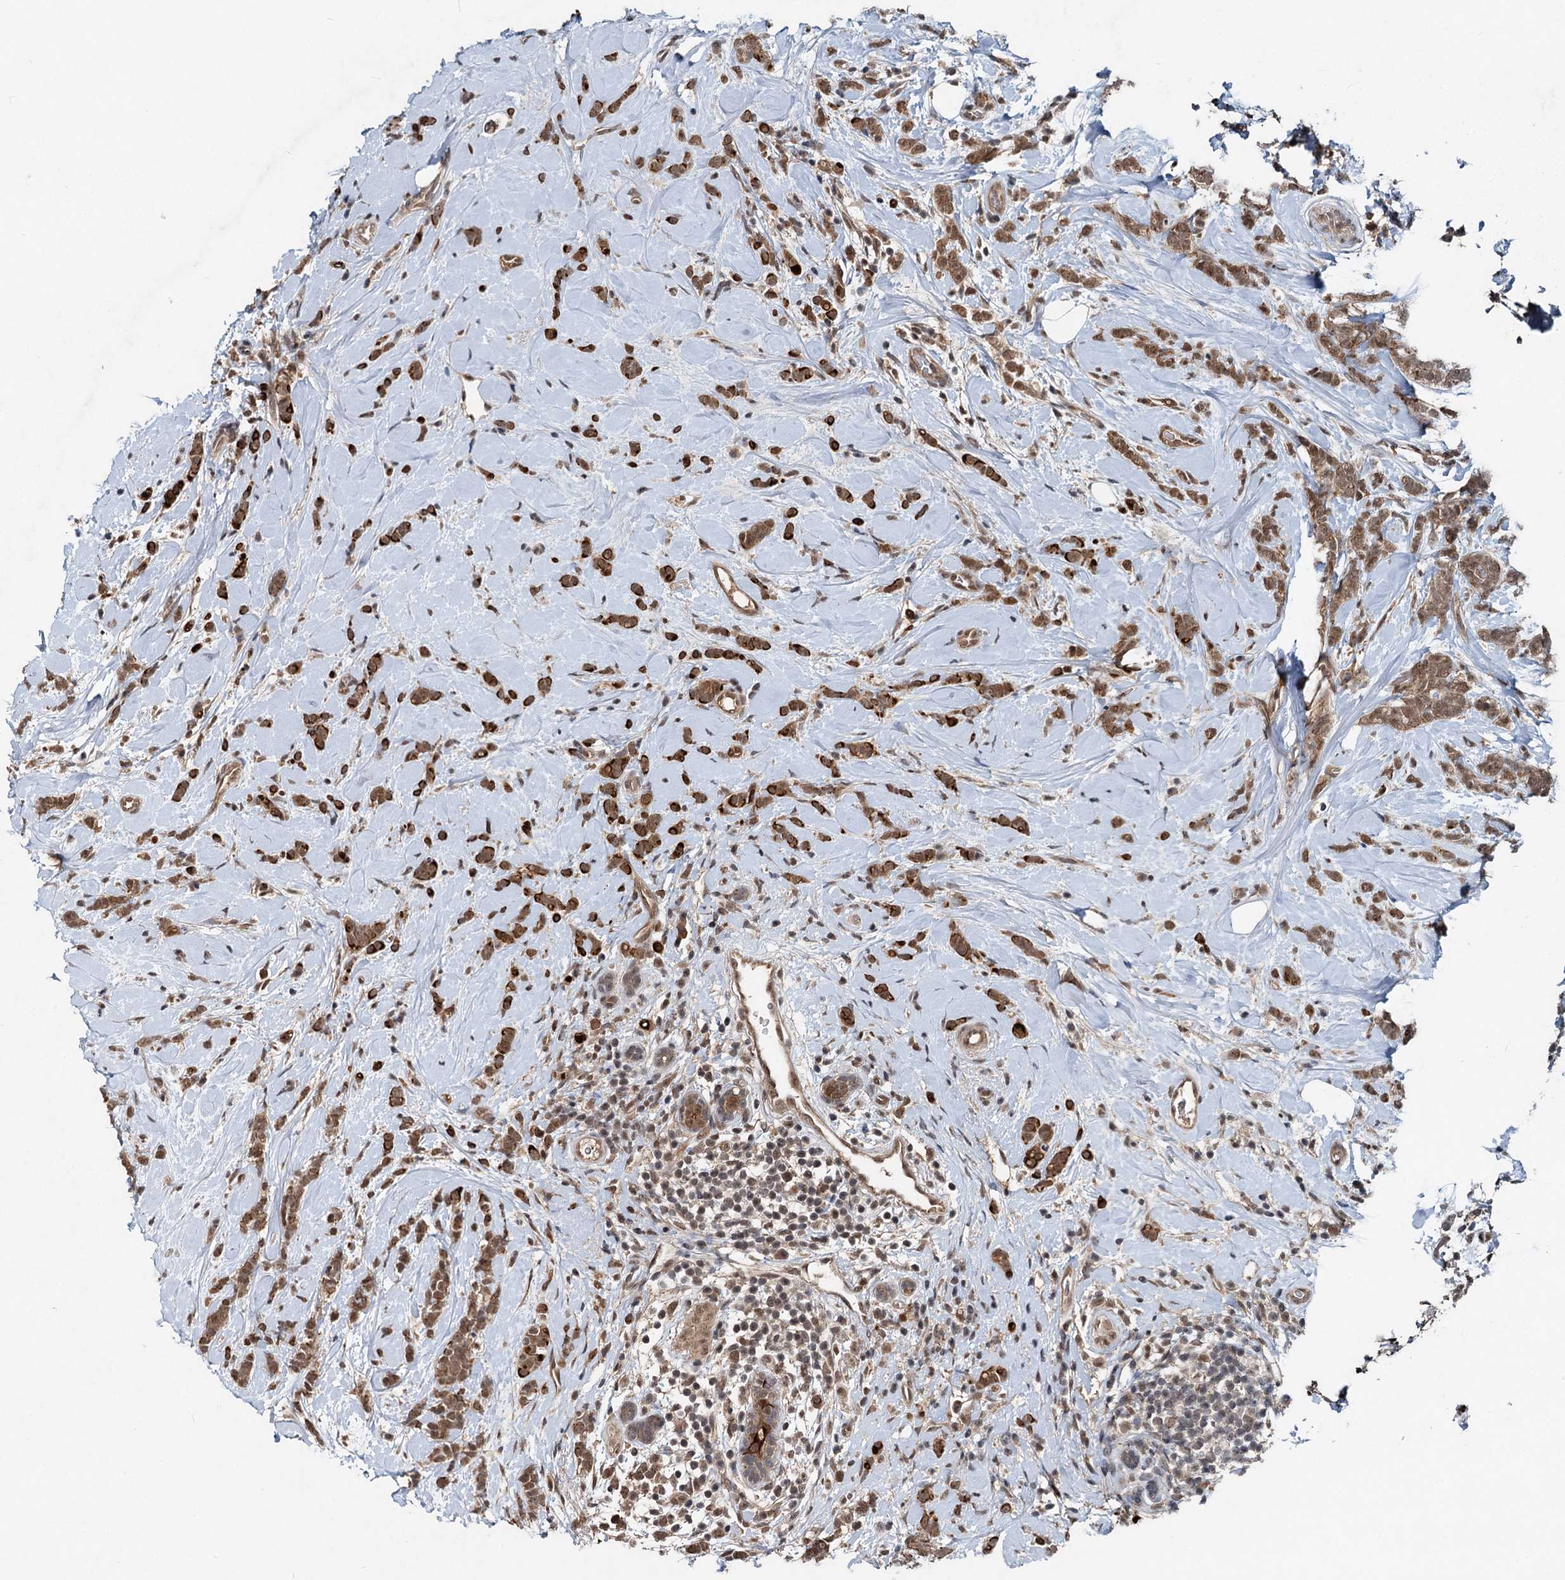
{"staining": {"intensity": "strong", "quantity": ">75%", "location": "cytoplasmic/membranous,nuclear"}, "tissue": "breast cancer", "cell_type": "Tumor cells", "image_type": "cancer", "snomed": [{"axis": "morphology", "description": "Lobular carcinoma"}, {"axis": "topography", "description": "Breast"}], "caption": "Immunohistochemistry (IHC) staining of breast lobular carcinoma, which shows high levels of strong cytoplasmic/membranous and nuclear staining in about >75% of tumor cells indicating strong cytoplasmic/membranous and nuclear protein expression. The staining was performed using DAB (brown) for protein detection and nuclei were counterstained in hematoxylin (blue).", "gene": "RITA1", "patient": {"sex": "female", "age": 58}}